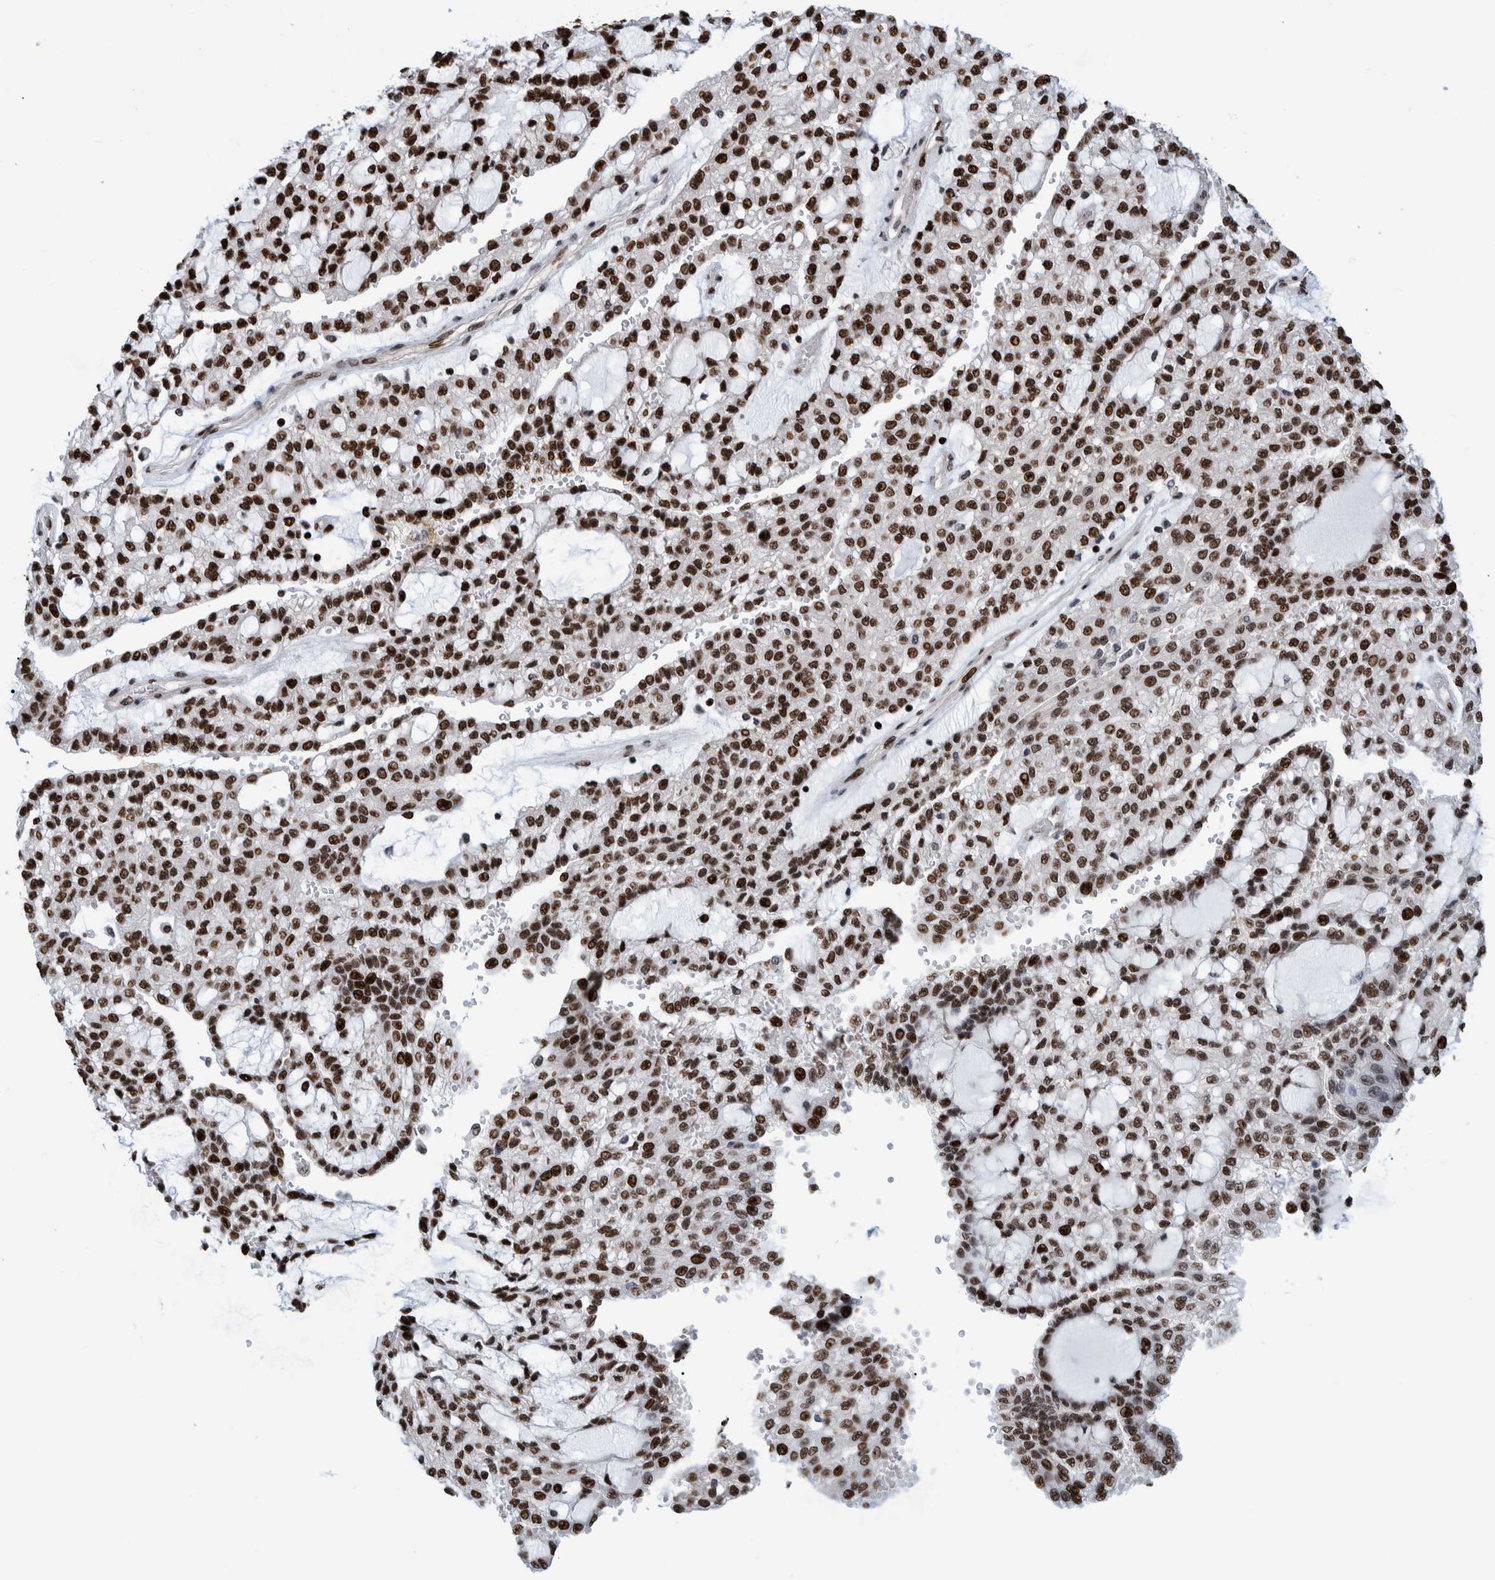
{"staining": {"intensity": "strong", "quantity": ">75%", "location": "nuclear"}, "tissue": "renal cancer", "cell_type": "Tumor cells", "image_type": "cancer", "snomed": [{"axis": "morphology", "description": "Adenocarcinoma, NOS"}, {"axis": "topography", "description": "Kidney"}], "caption": "This histopathology image exhibits adenocarcinoma (renal) stained with IHC to label a protein in brown. The nuclear of tumor cells show strong positivity for the protein. Nuclei are counter-stained blue.", "gene": "HEATR9", "patient": {"sex": "male", "age": 63}}